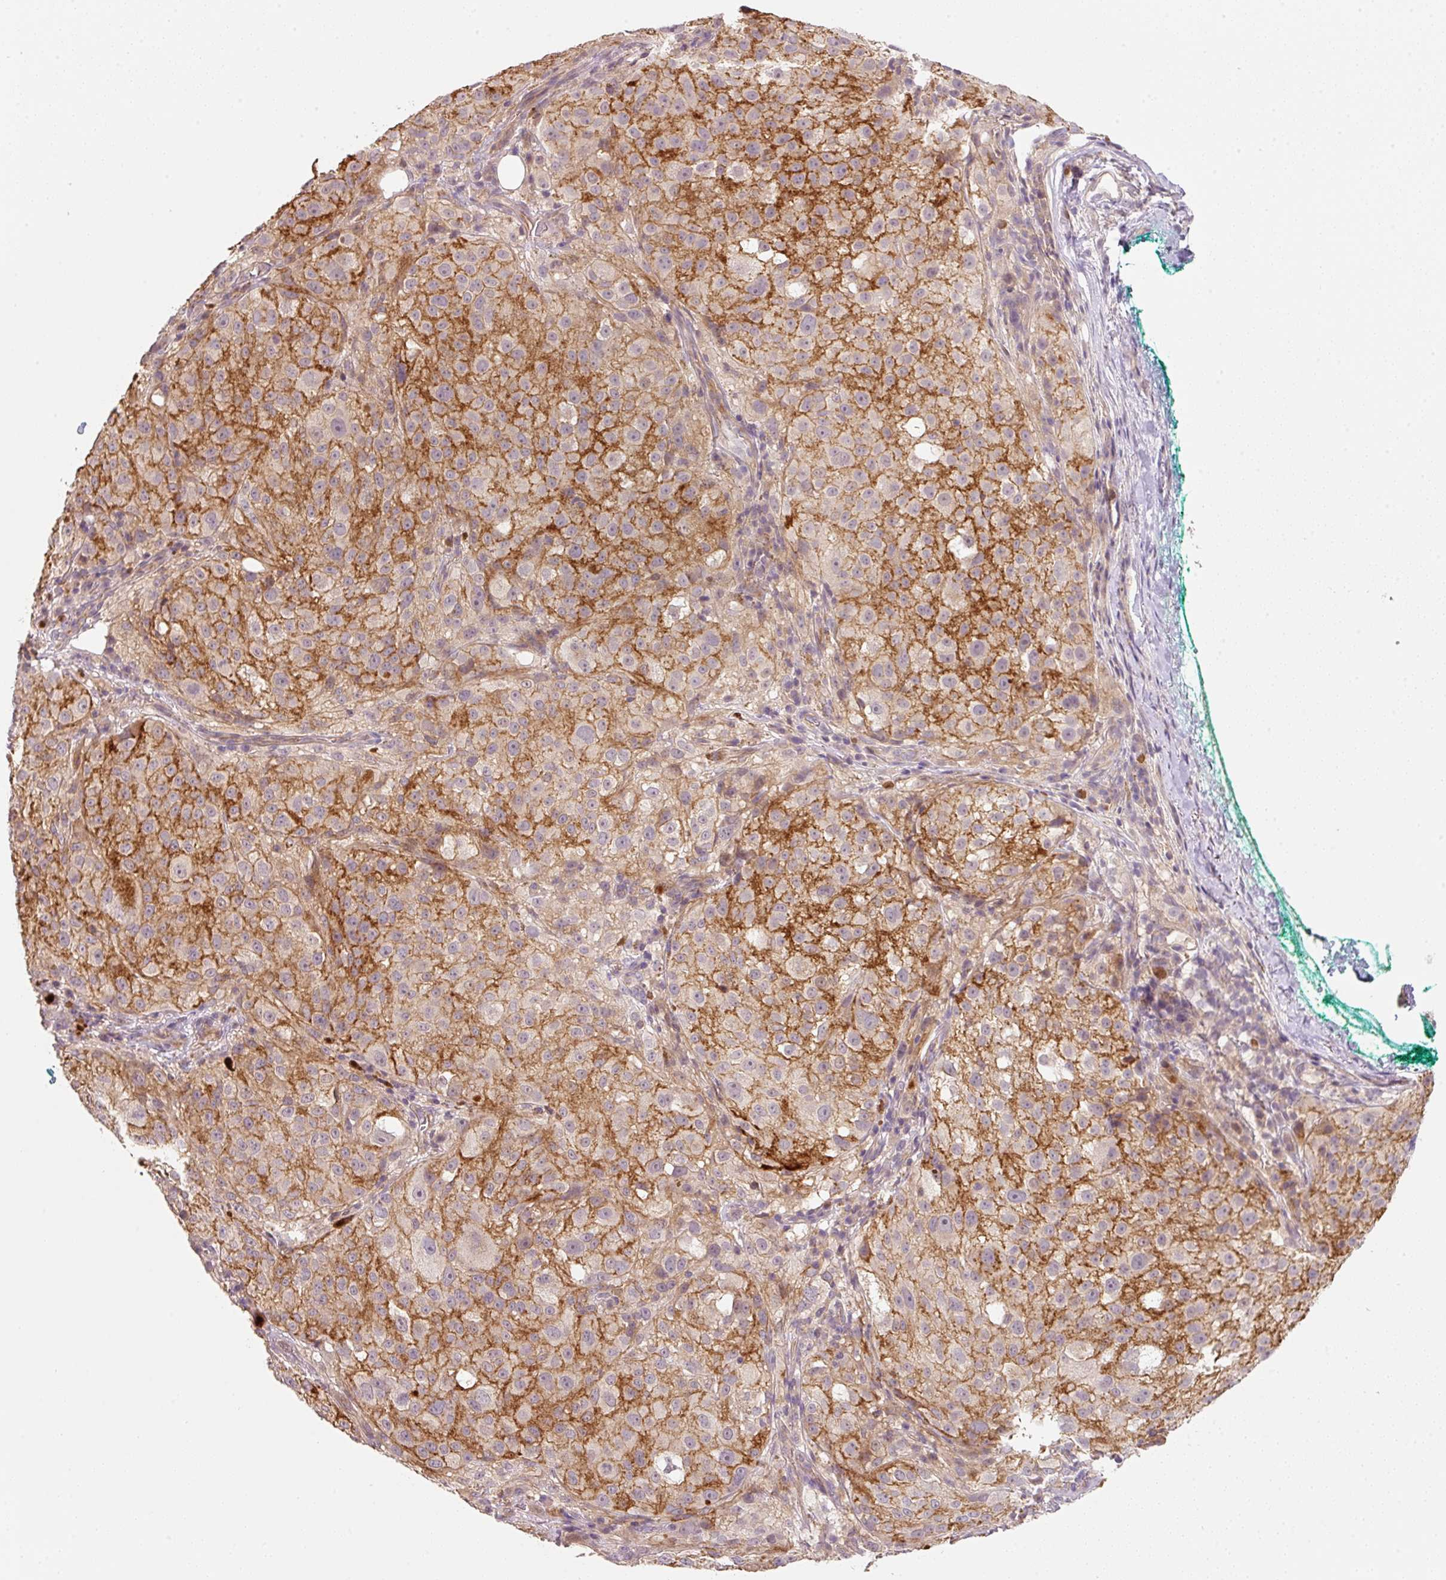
{"staining": {"intensity": "negative", "quantity": "none", "location": "none"}, "tissue": "melanoma", "cell_type": "Tumor cells", "image_type": "cancer", "snomed": [{"axis": "morphology", "description": "Necrosis, NOS"}, {"axis": "morphology", "description": "Malignant melanoma, NOS"}, {"axis": "topography", "description": "Skin"}], "caption": "Tumor cells are negative for brown protein staining in malignant melanoma. Brightfield microscopy of immunohistochemistry (IHC) stained with DAB (3,3'-diaminobenzidine) (brown) and hematoxylin (blue), captured at high magnification.", "gene": "TIRAP", "patient": {"sex": "female", "age": 87}}